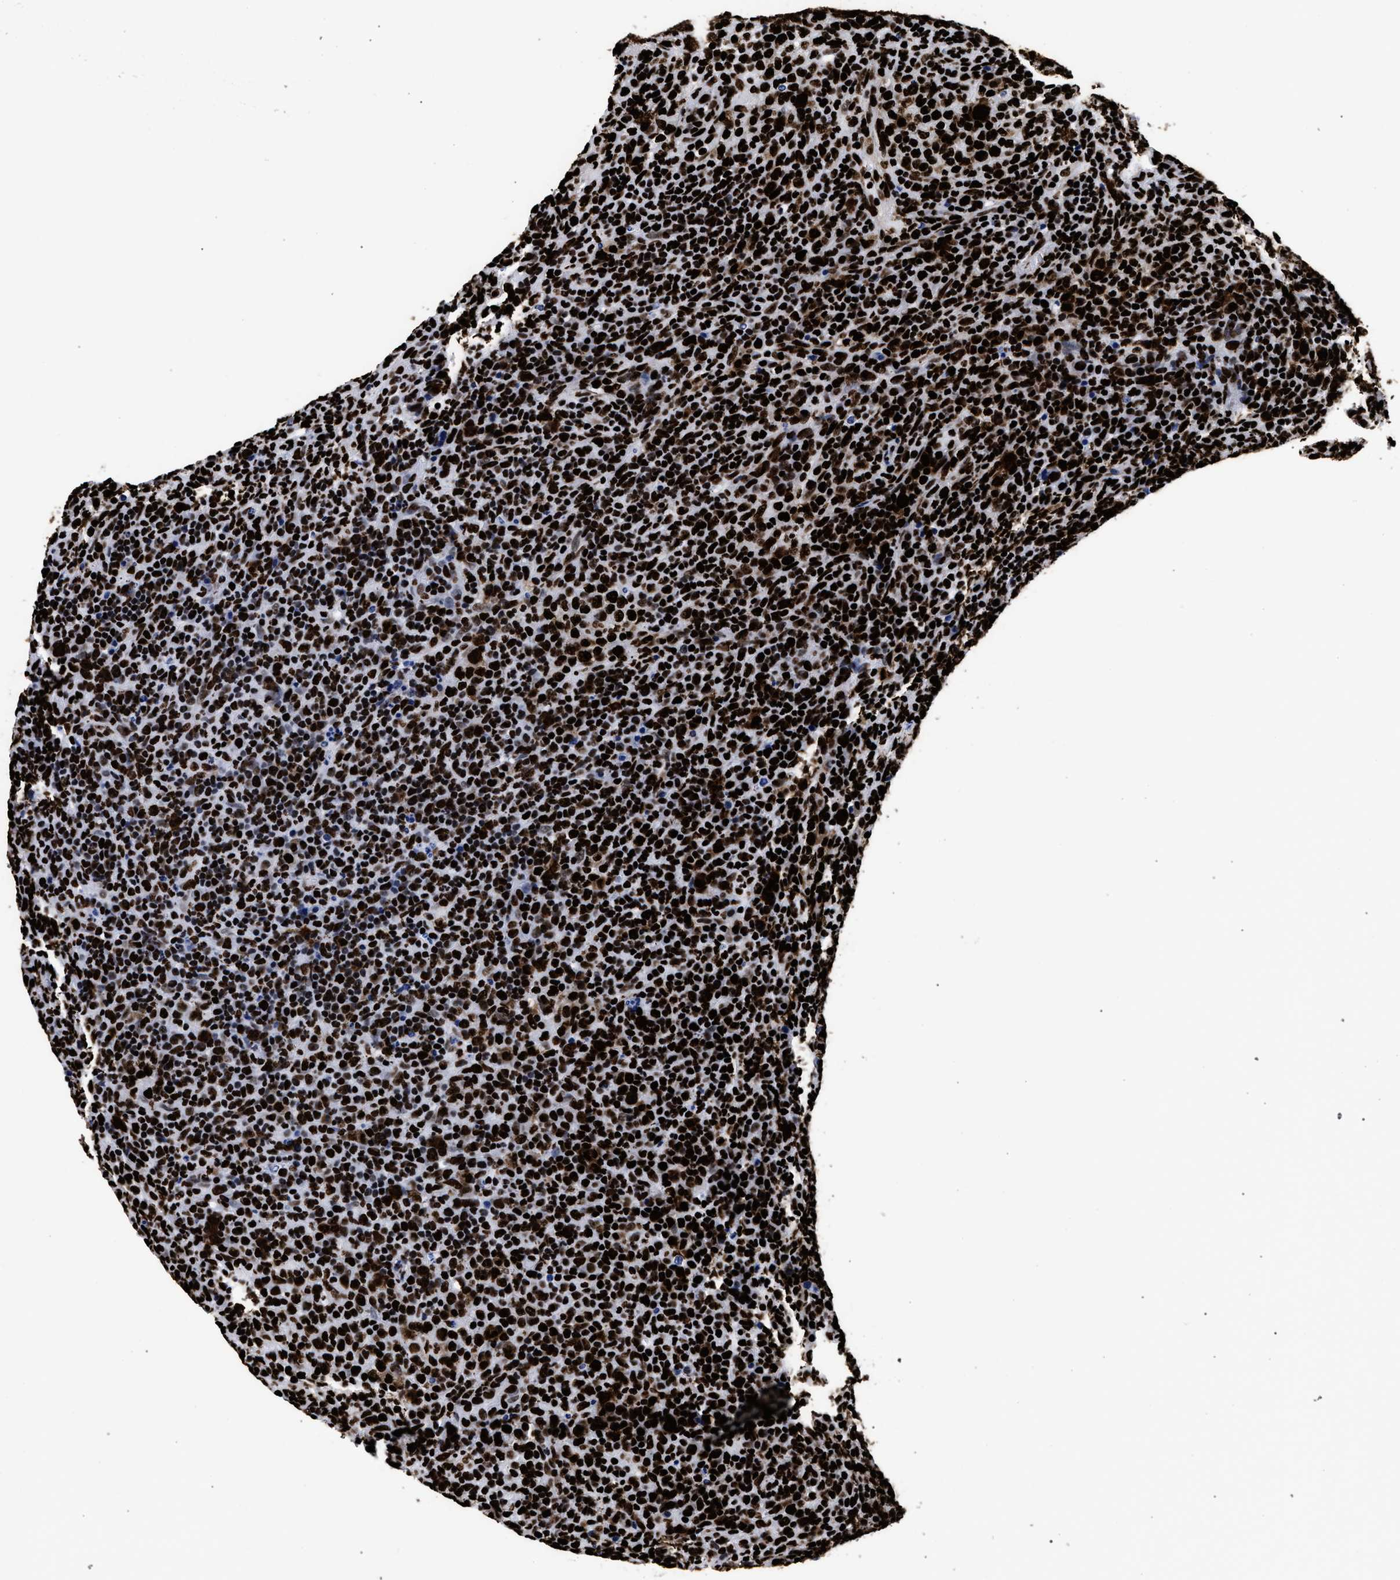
{"staining": {"intensity": "strong", "quantity": ">75%", "location": "cytoplasmic/membranous,nuclear"}, "tissue": "lymphoma", "cell_type": "Tumor cells", "image_type": "cancer", "snomed": [{"axis": "morphology", "description": "Malignant lymphoma, non-Hodgkin's type, High grade"}, {"axis": "topography", "description": "Lymph node"}], "caption": "Immunohistochemistry (DAB) staining of high-grade malignant lymphoma, non-Hodgkin's type exhibits strong cytoplasmic/membranous and nuclear protein expression in about >75% of tumor cells. The staining was performed using DAB to visualize the protein expression in brown, while the nuclei were stained in blue with hematoxylin (Magnification: 20x).", "gene": "HNRNPA1", "patient": {"sex": "female", "age": 76}}